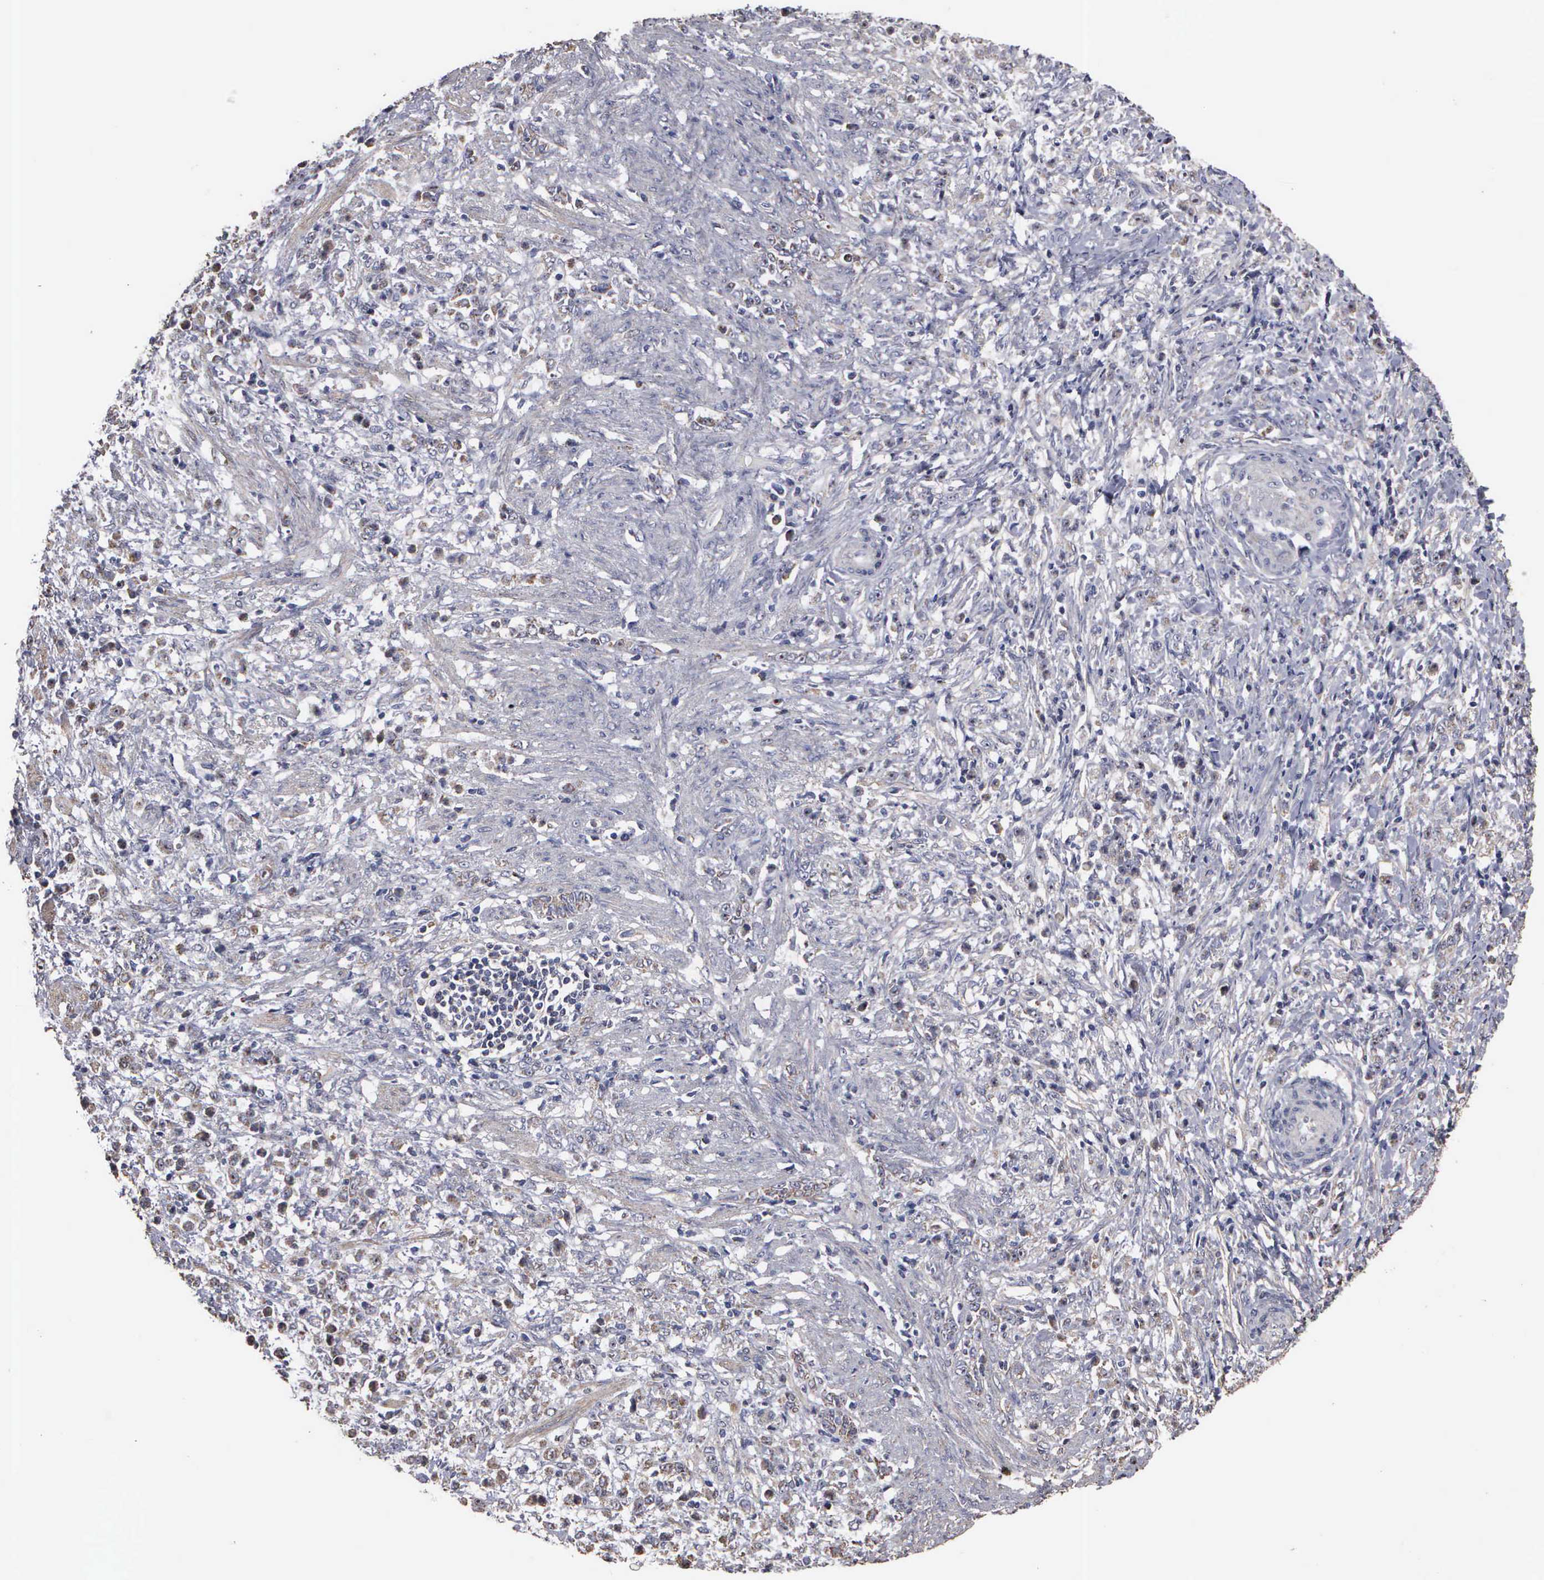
{"staining": {"intensity": "weak", "quantity": "25%-75%", "location": "cytoplasmic/membranous,nuclear"}, "tissue": "stomach cancer", "cell_type": "Tumor cells", "image_type": "cancer", "snomed": [{"axis": "morphology", "description": "Adenocarcinoma, NOS"}, {"axis": "topography", "description": "Stomach, lower"}], "caption": "Stomach adenocarcinoma stained with a brown dye reveals weak cytoplasmic/membranous and nuclear positive expression in approximately 25%-75% of tumor cells.", "gene": "NGDN", "patient": {"sex": "male", "age": 88}}